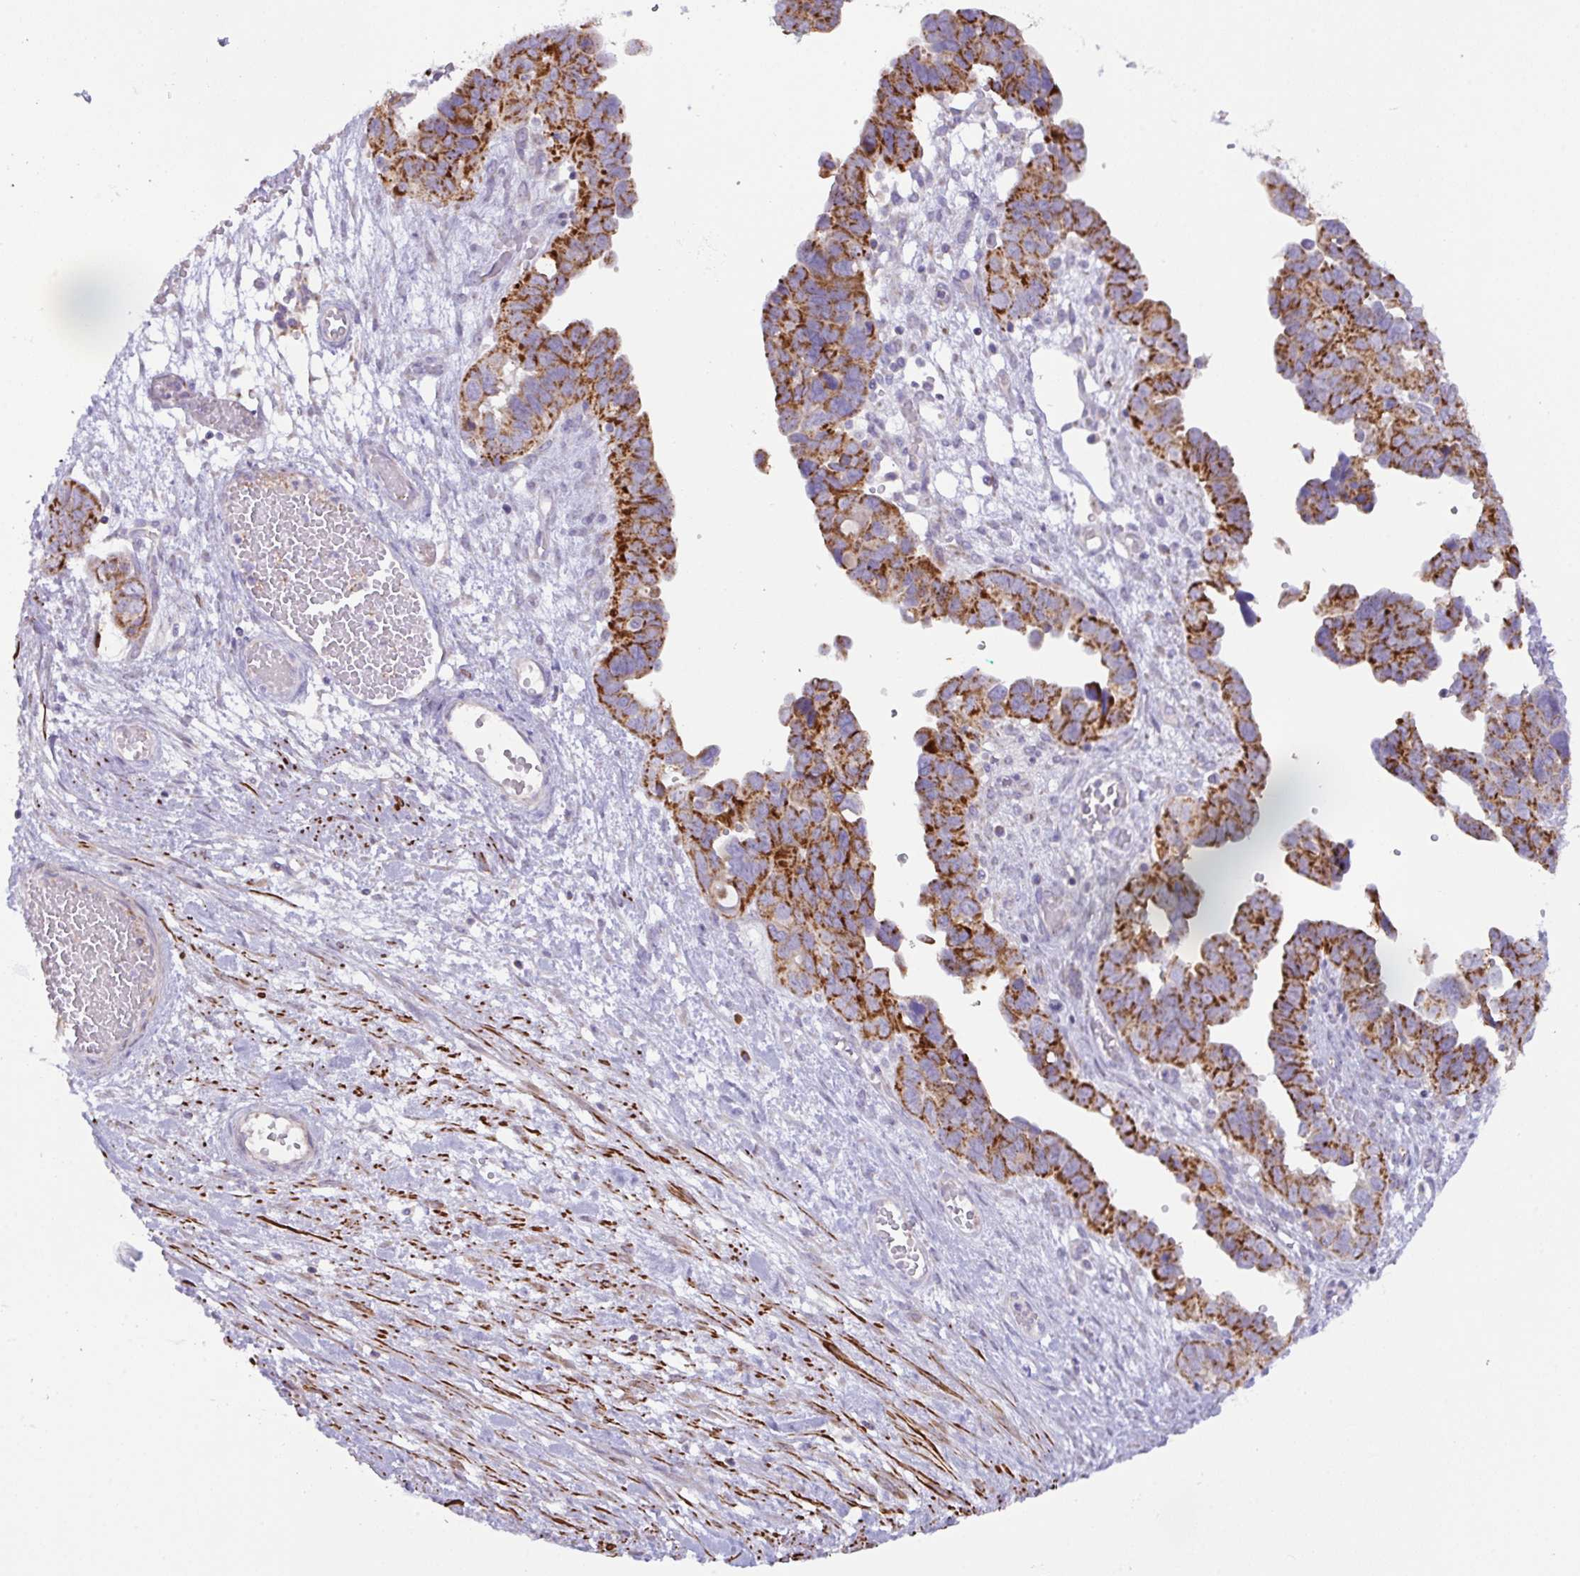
{"staining": {"intensity": "strong", "quantity": ">75%", "location": "cytoplasmic/membranous"}, "tissue": "ovarian cancer", "cell_type": "Tumor cells", "image_type": "cancer", "snomed": [{"axis": "morphology", "description": "Cystadenocarcinoma, serous, NOS"}, {"axis": "topography", "description": "Ovary"}], "caption": "Brown immunohistochemical staining in serous cystadenocarcinoma (ovarian) reveals strong cytoplasmic/membranous expression in approximately >75% of tumor cells.", "gene": "CHDH", "patient": {"sex": "female", "age": 64}}